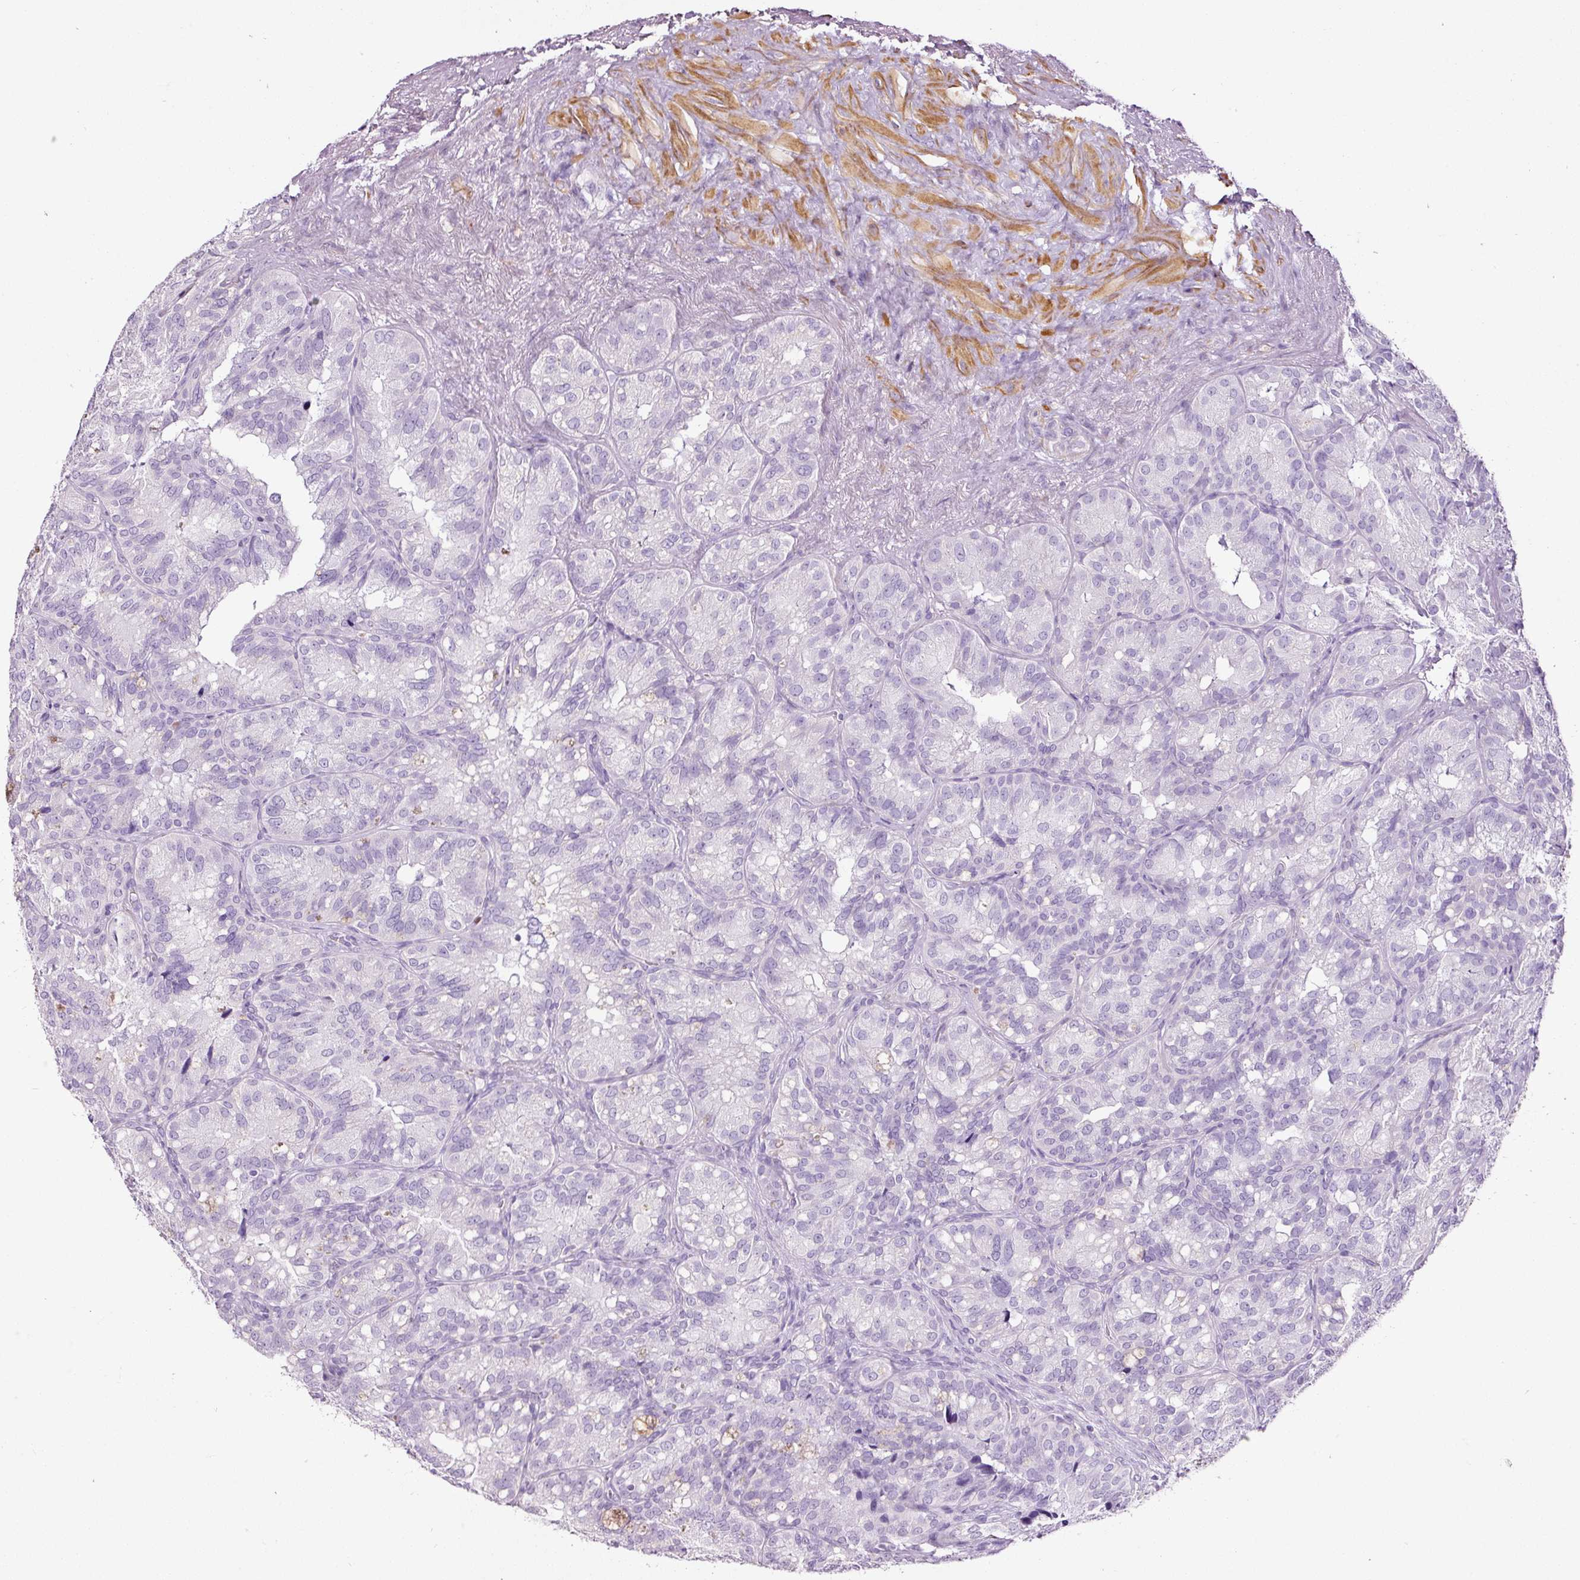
{"staining": {"intensity": "negative", "quantity": "none", "location": "none"}, "tissue": "seminal vesicle", "cell_type": "Glandular cells", "image_type": "normal", "snomed": [{"axis": "morphology", "description": "Normal tissue, NOS"}, {"axis": "topography", "description": "Seminal veicle"}], "caption": "Immunohistochemistry image of unremarkable seminal vesicle: seminal vesicle stained with DAB (3,3'-diaminobenzidine) shows no significant protein staining in glandular cells.", "gene": "CYB561A3", "patient": {"sex": "male", "age": 69}}